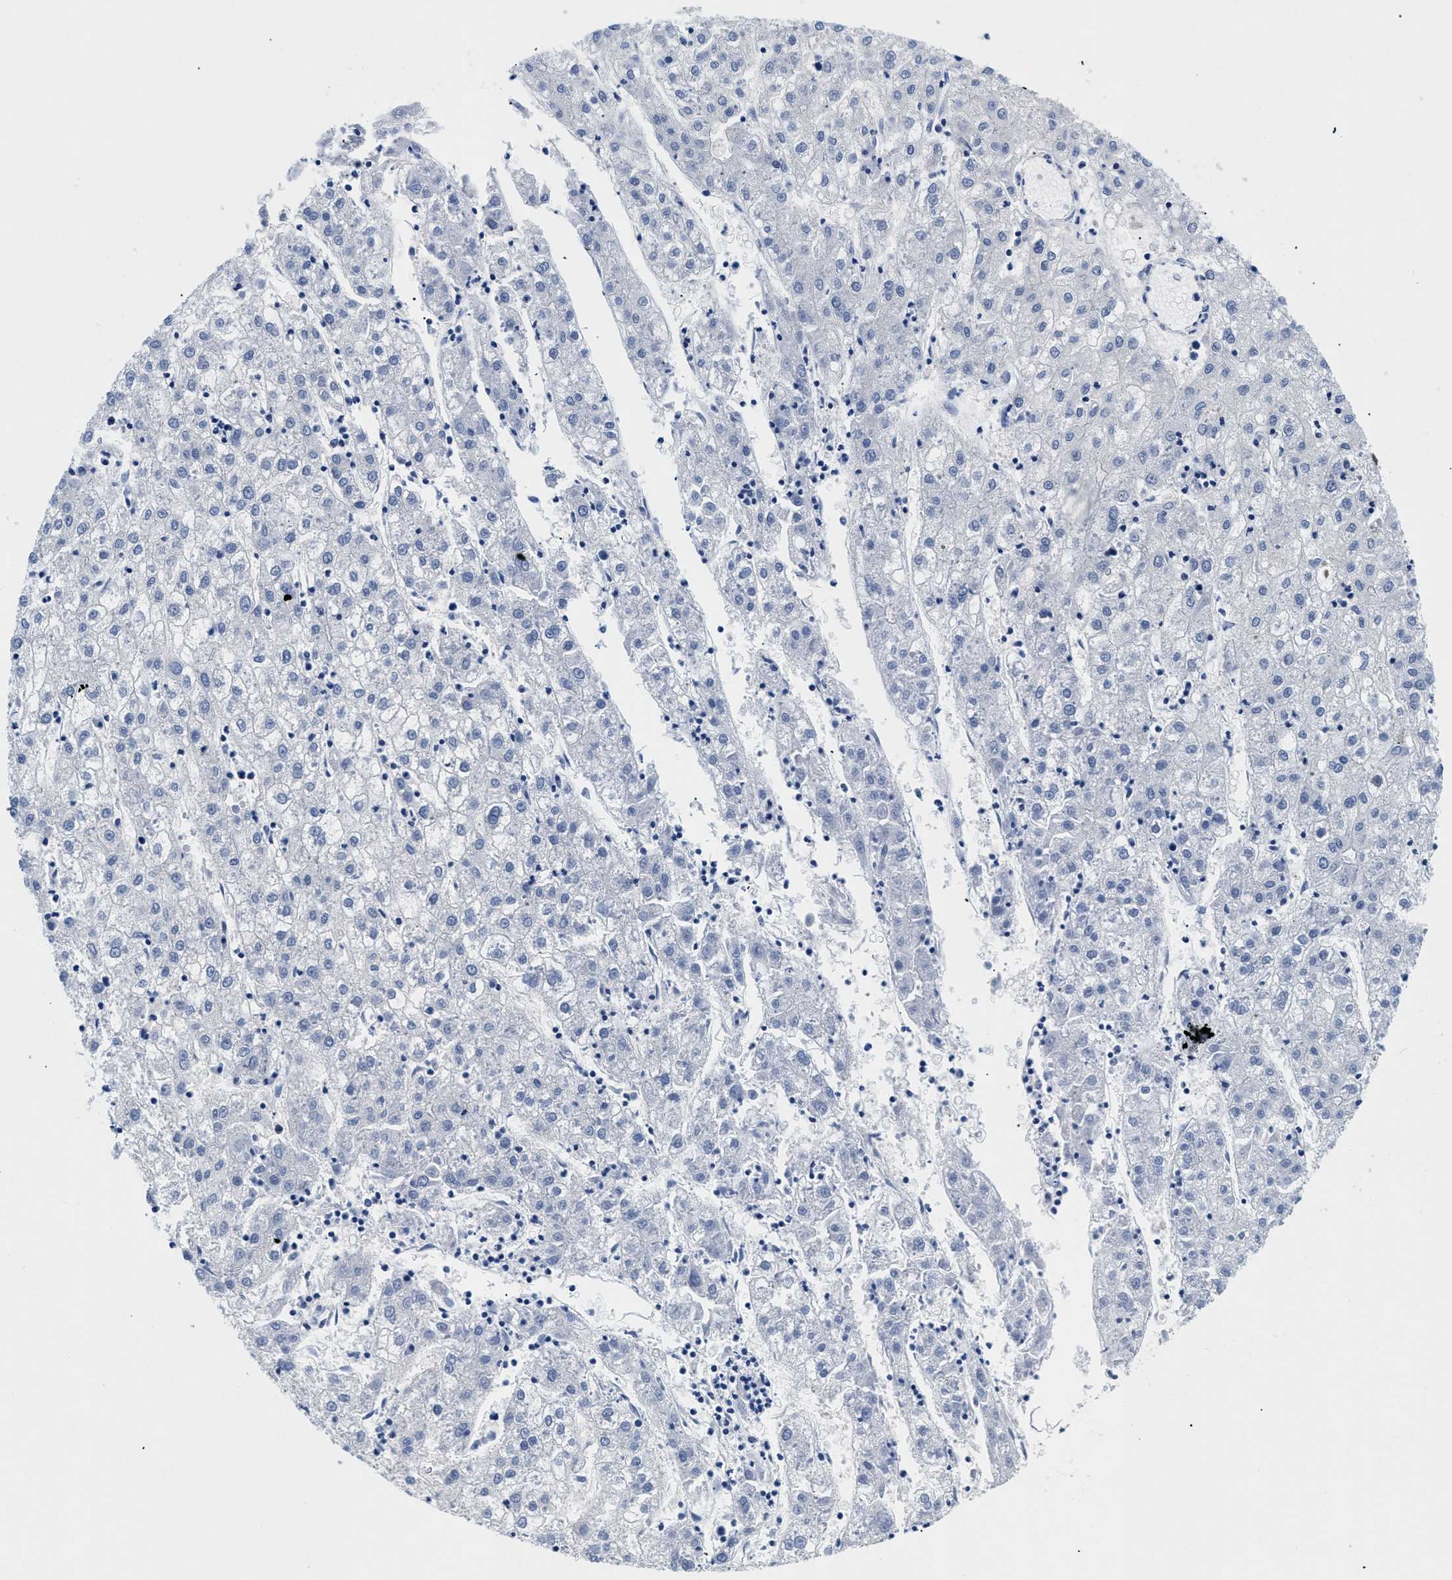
{"staining": {"intensity": "negative", "quantity": "none", "location": "none"}, "tissue": "liver cancer", "cell_type": "Tumor cells", "image_type": "cancer", "snomed": [{"axis": "morphology", "description": "Carcinoma, Hepatocellular, NOS"}, {"axis": "topography", "description": "Liver"}], "caption": "This is an immunohistochemistry (IHC) image of liver cancer (hepatocellular carcinoma). There is no positivity in tumor cells.", "gene": "MEA1", "patient": {"sex": "male", "age": 72}}